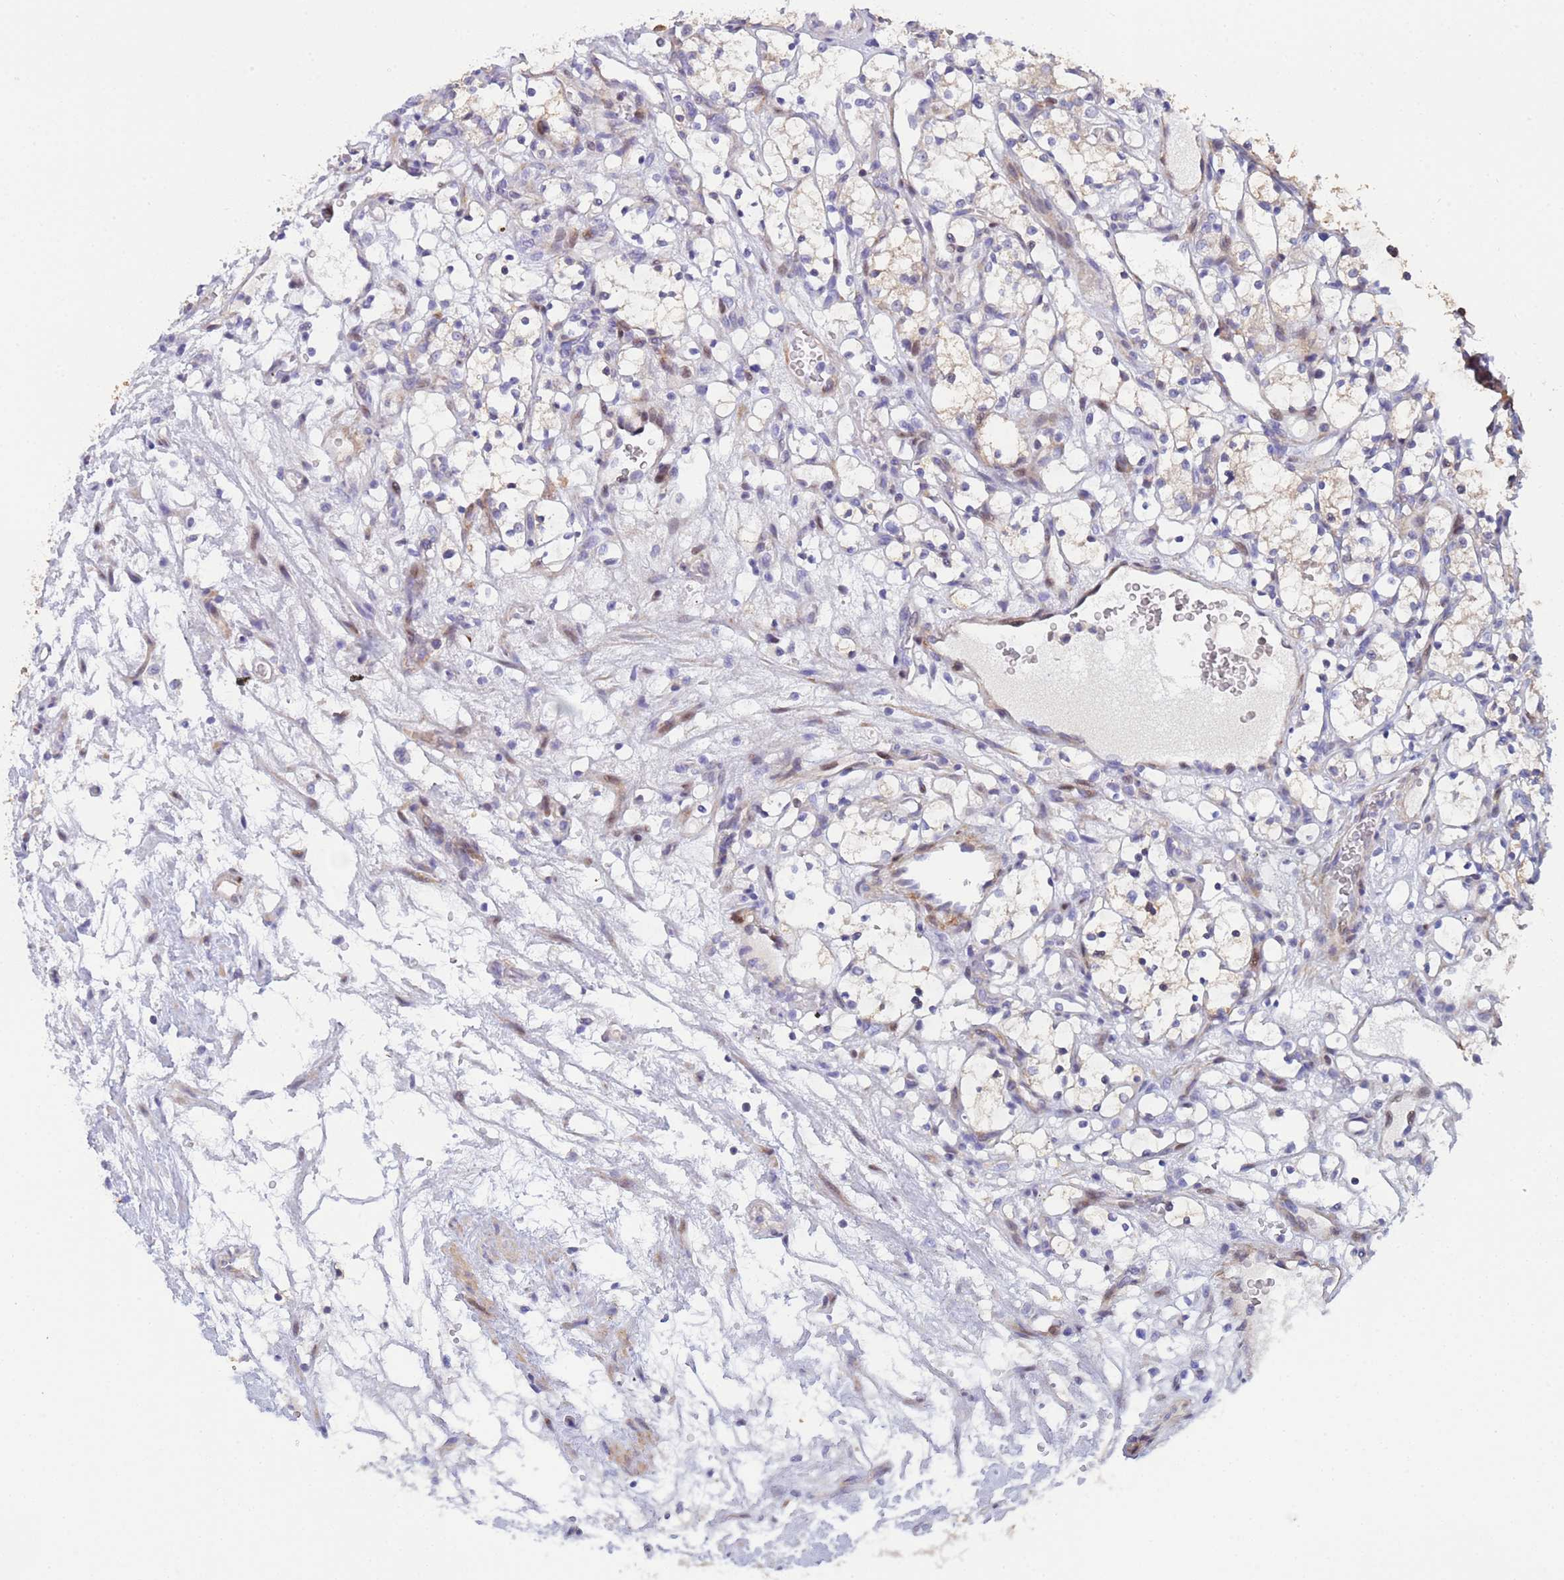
{"staining": {"intensity": "weak", "quantity": "25%-75%", "location": "cytoplasmic/membranous"}, "tissue": "renal cancer", "cell_type": "Tumor cells", "image_type": "cancer", "snomed": [{"axis": "morphology", "description": "Adenocarcinoma, NOS"}, {"axis": "topography", "description": "Kidney"}], "caption": "High-magnification brightfield microscopy of renal cancer stained with DAB (brown) and counterstained with hematoxylin (blue). tumor cells exhibit weak cytoplasmic/membranous expression is appreciated in approximately25%-75% of cells. (Stains: DAB in brown, nuclei in blue, Microscopy: brightfield microscopy at high magnification).", "gene": "PPP6R1", "patient": {"sex": "female", "age": 69}}